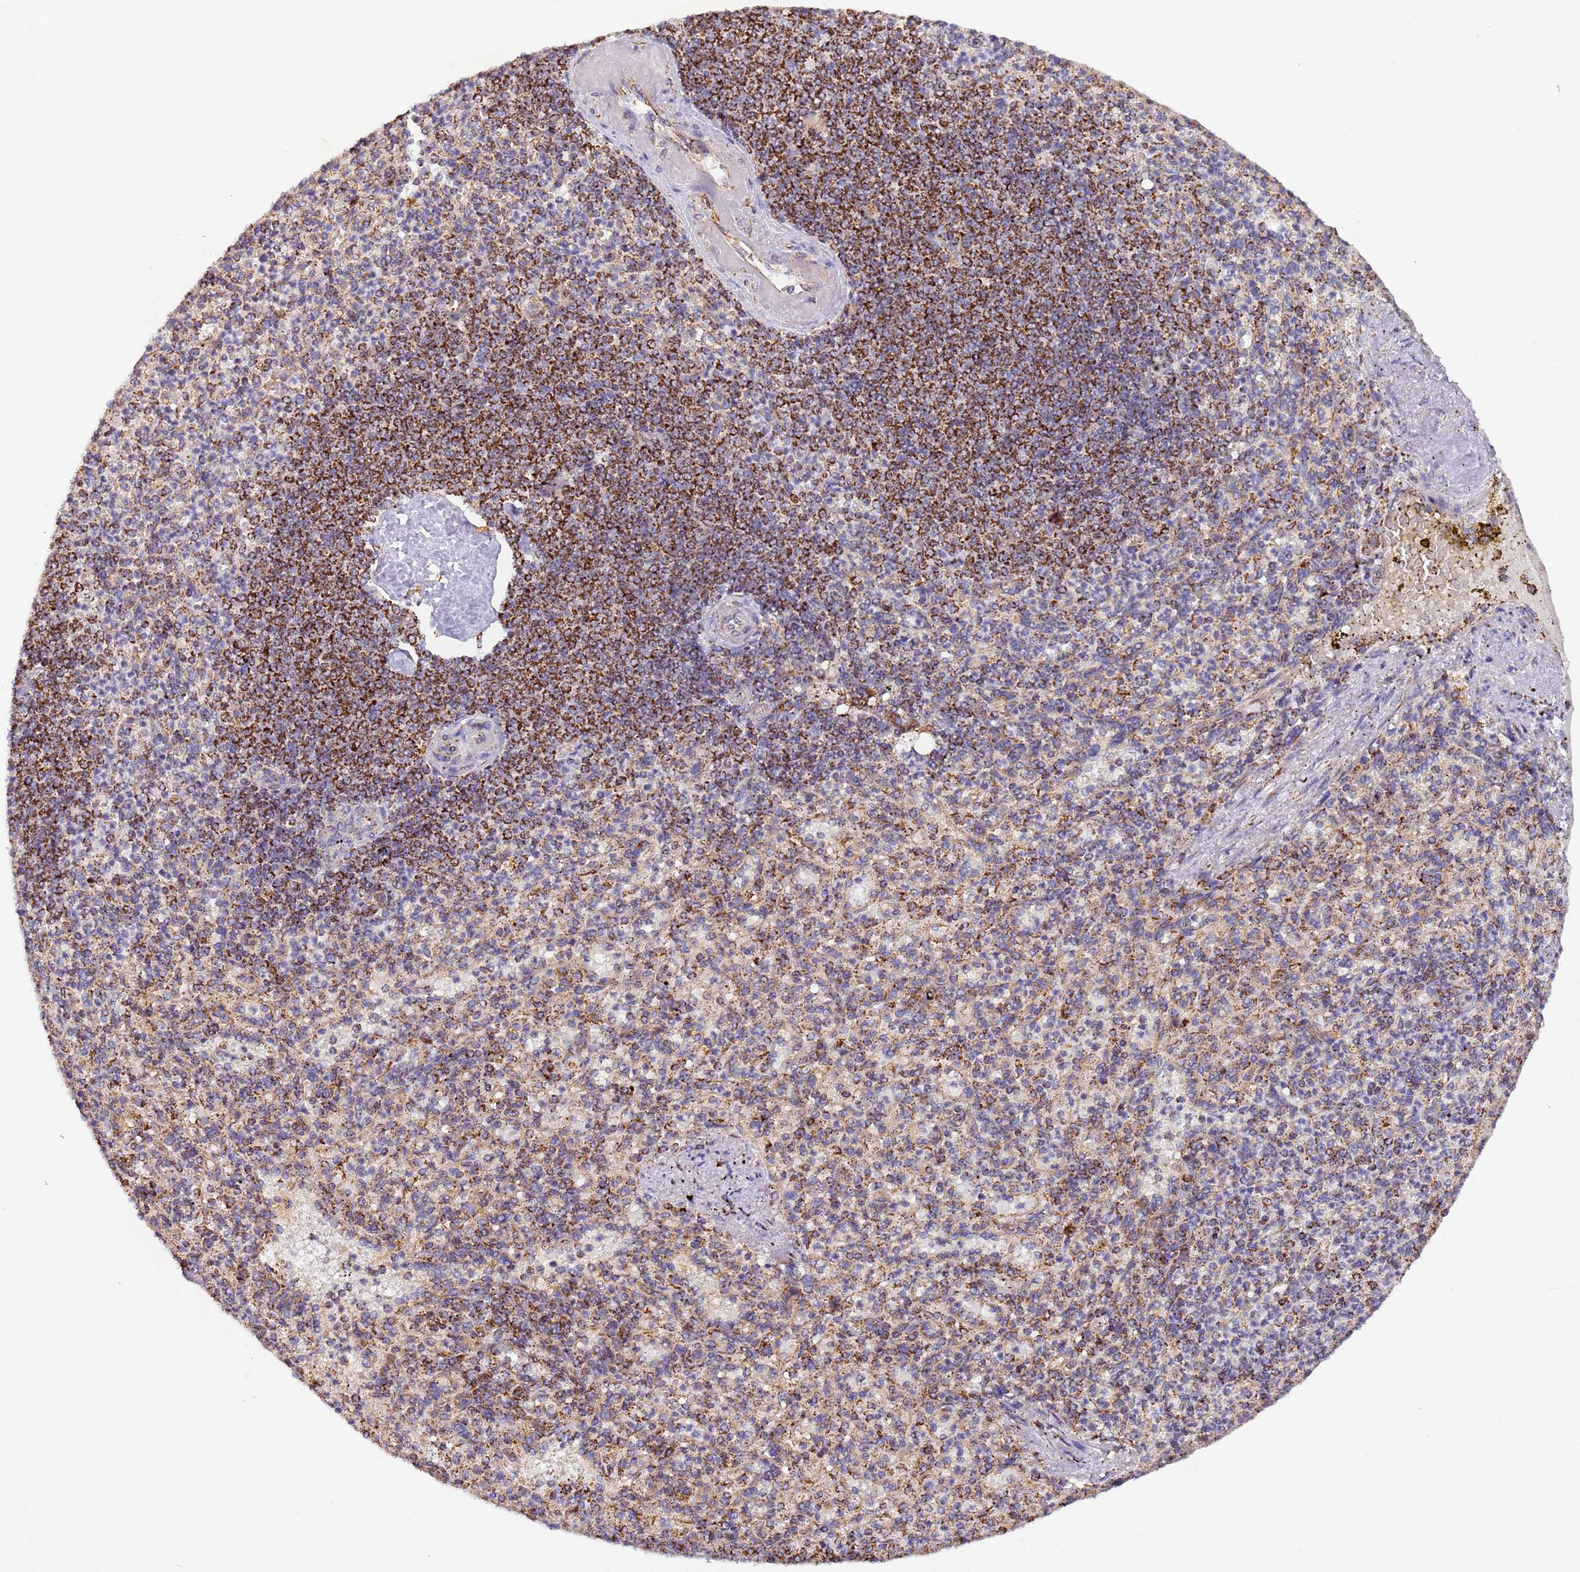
{"staining": {"intensity": "moderate", "quantity": "<25%", "location": "cytoplasmic/membranous"}, "tissue": "spleen", "cell_type": "Cells in red pulp", "image_type": "normal", "snomed": [{"axis": "morphology", "description": "Normal tissue, NOS"}, {"axis": "topography", "description": "Spleen"}], "caption": "Moderate cytoplasmic/membranous protein expression is identified in about <25% of cells in red pulp in spleen. (DAB = brown stain, brightfield microscopy at high magnification).", "gene": "FRG2B", "patient": {"sex": "female", "age": 74}}